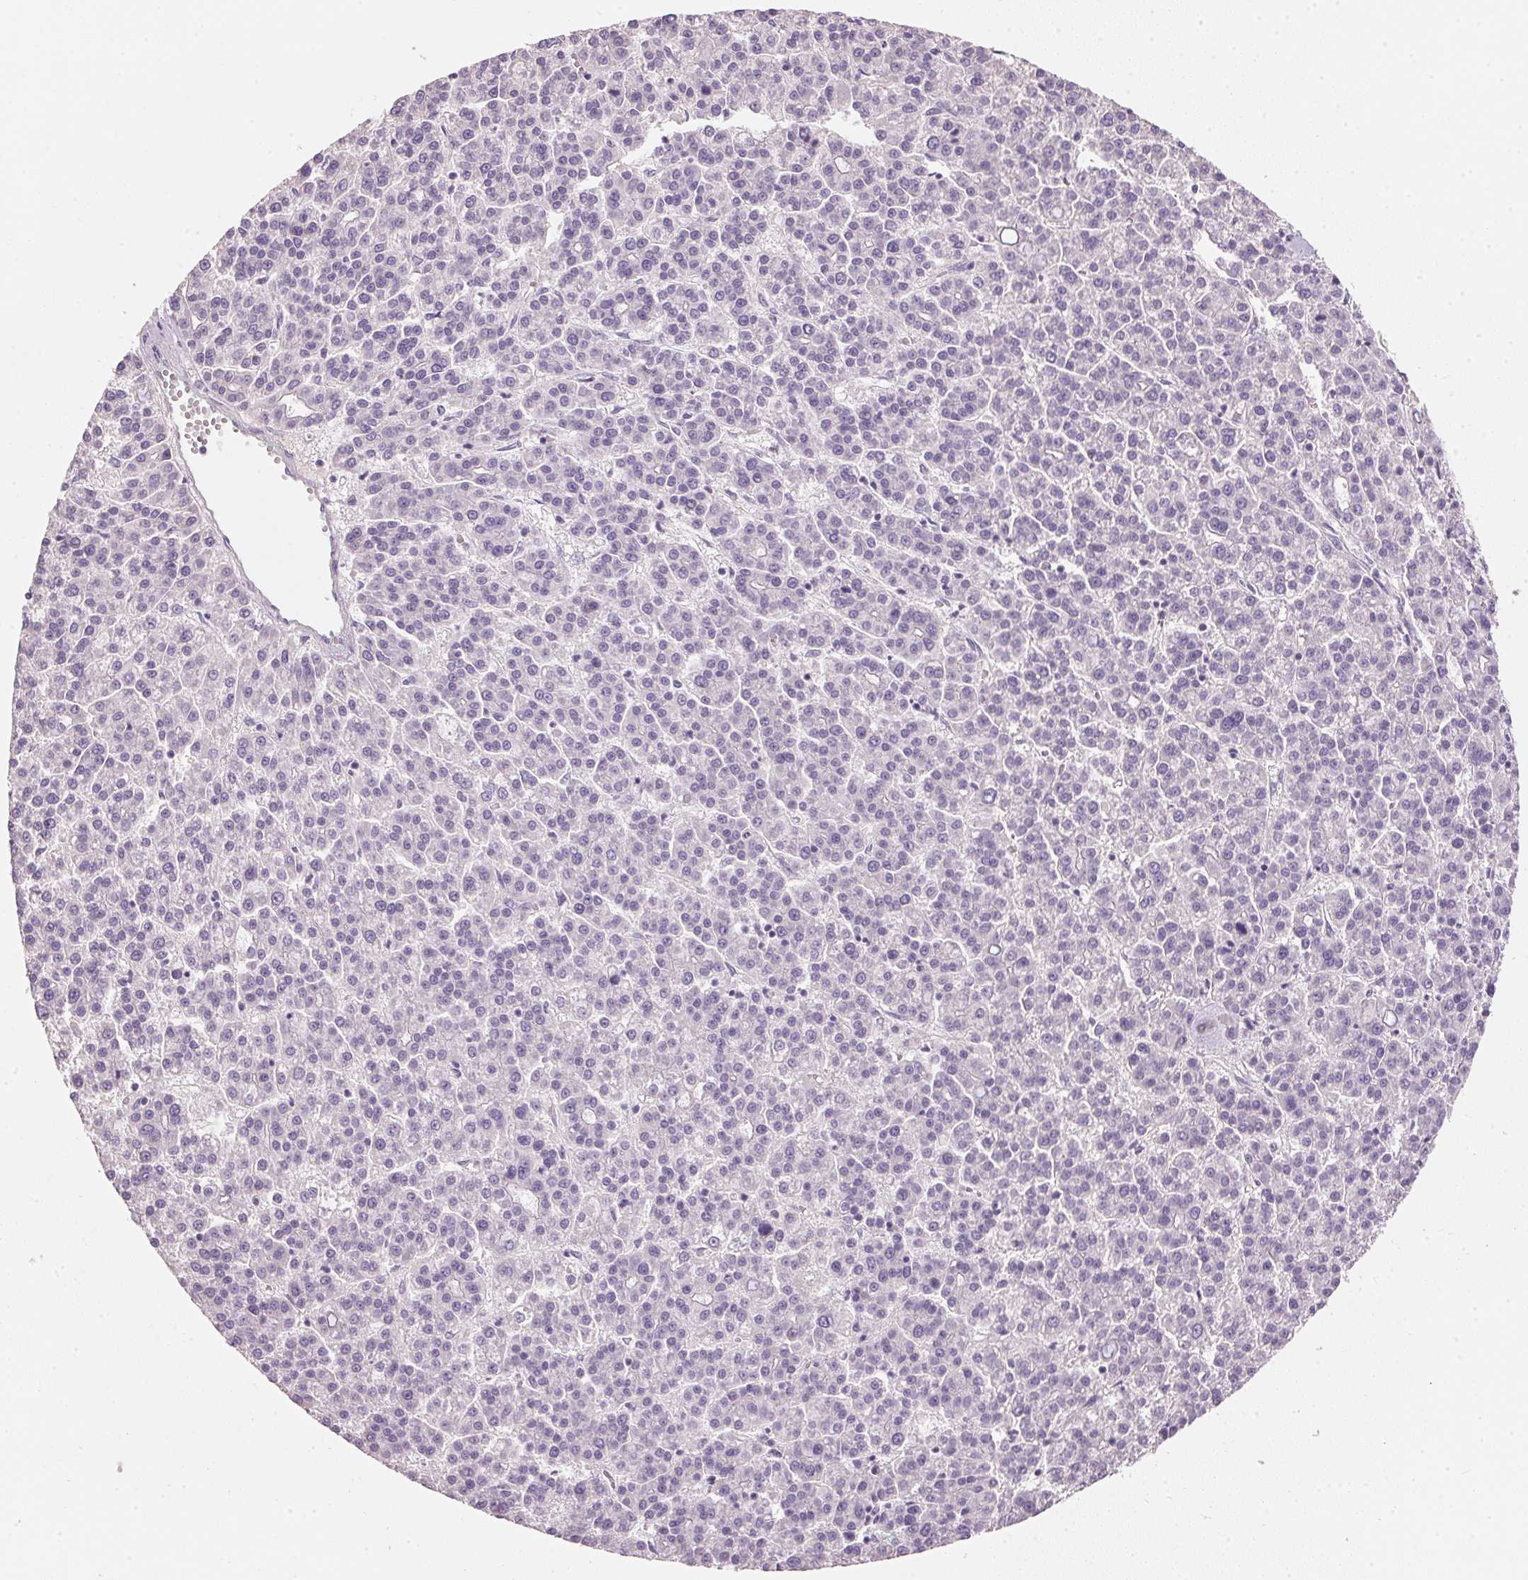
{"staining": {"intensity": "negative", "quantity": "none", "location": "none"}, "tissue": "liver cancer", "cell_type": "Tumor cells", "image_type": "cancer", "snomed": [{"axis": "morphology", "description": "Carcinoma, Hepatocellular, NOS"}, {"axis": "topography", "description": "Liver"}], "caption": "The immunohistochemistry (IHC) photomicrograph has no significant staining in tumor cells of hepatocellular carcinoma (liver) tissue.", "gene": "HSD17B1", "patient": {"sex": "female", "age": 58}}